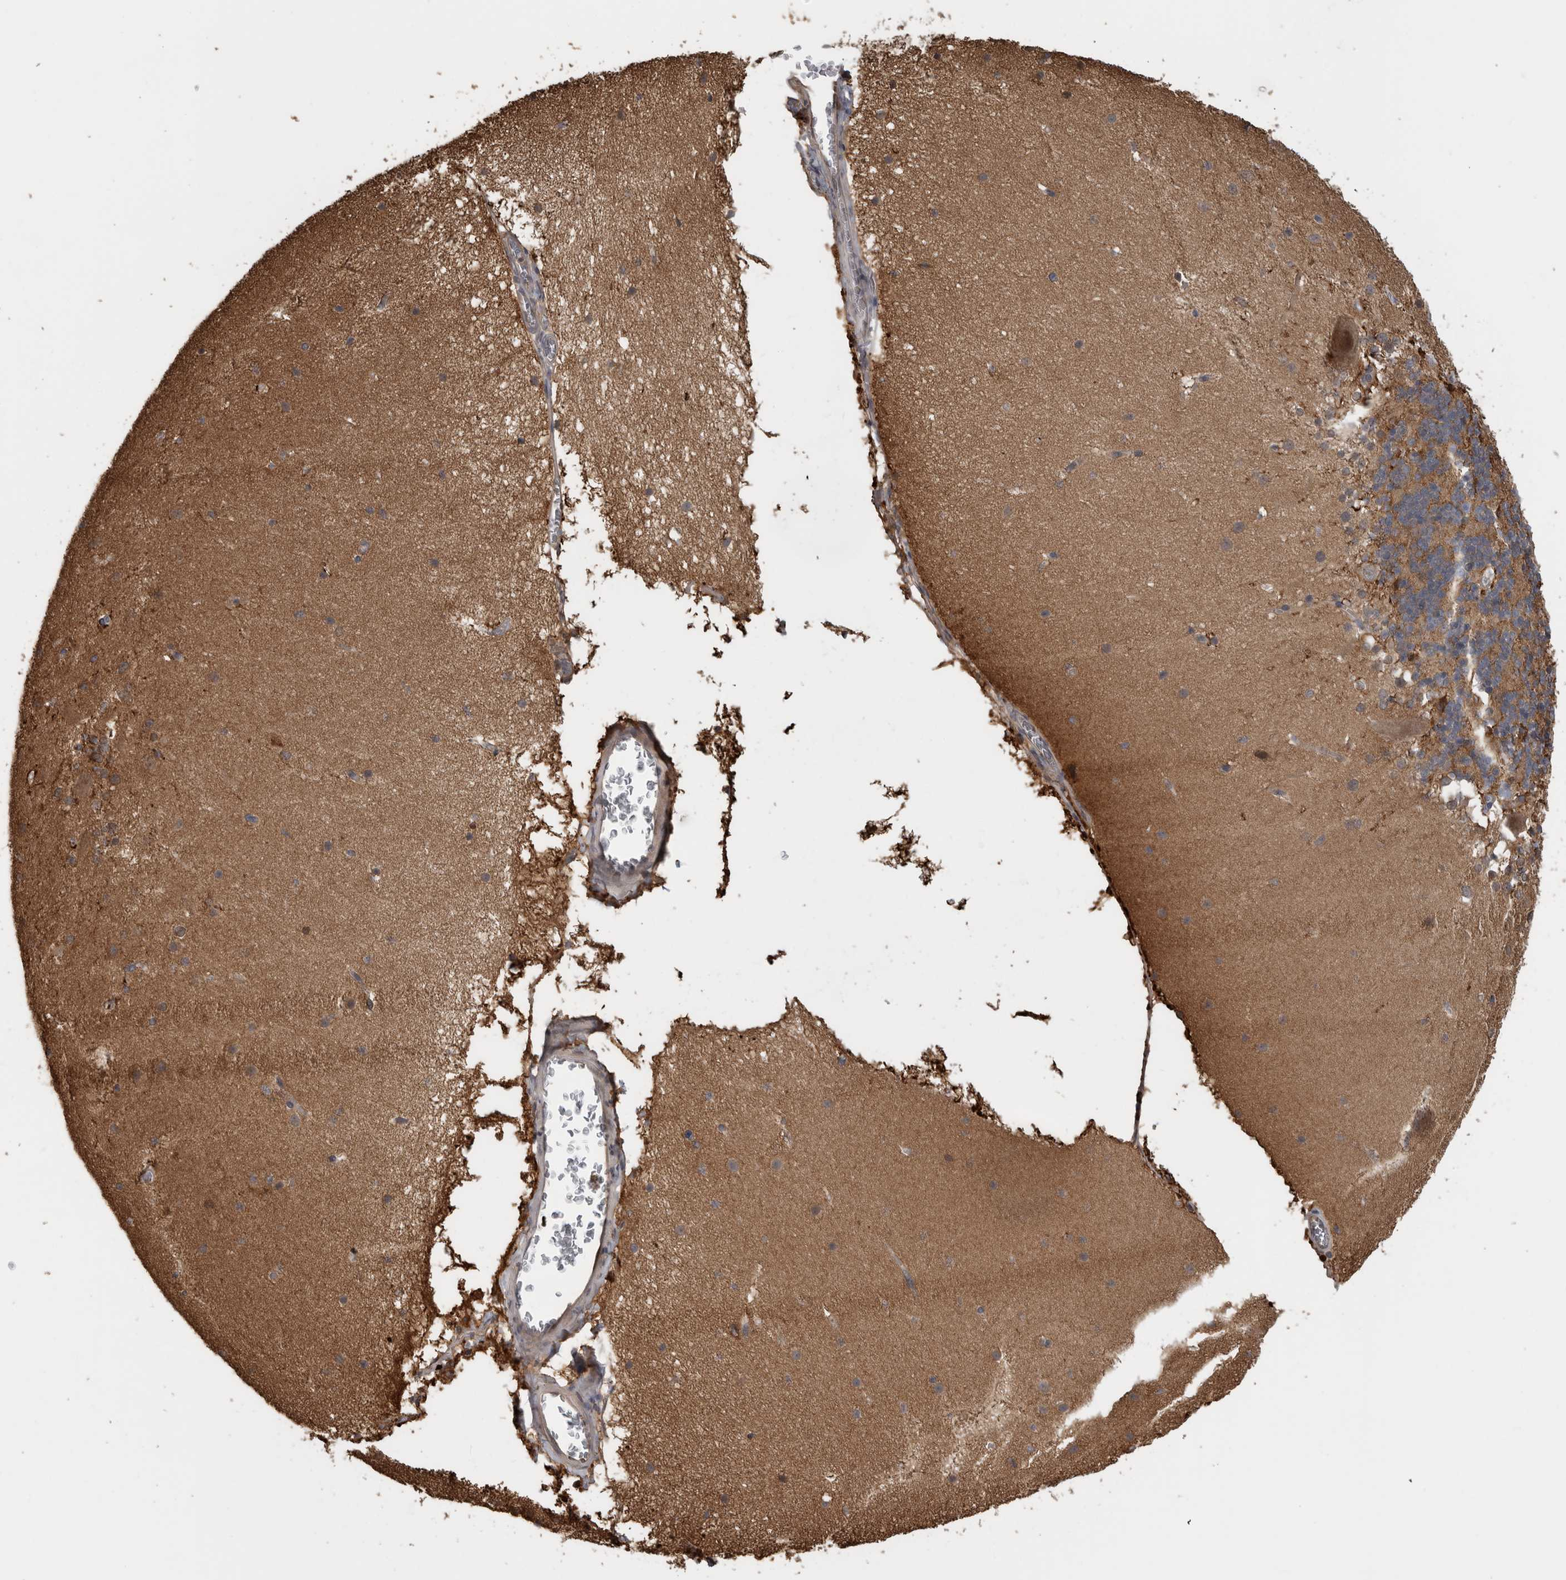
{"staining": {"intensity": "moderate", "quantity": "<25%", "location": "cytoplasmic/membranous"}, "tissue": "cerebellum", "cell_type": "Cells in granular layer", "image_type": "normal", "snomed": [{"axis": "morphology", "description": "Normal tissue, NOS"}, {"axis": "topography", "description": "Cerebellum"}], "caption": "Brown immunohistochemical staining in normal human cerebellum demonstrates moderate cytoplasmic/membranous positivity in approximately <25% of cells in granular layer.", "gene": "USH1G", "patient": {"sex": "female", "age": 19}}